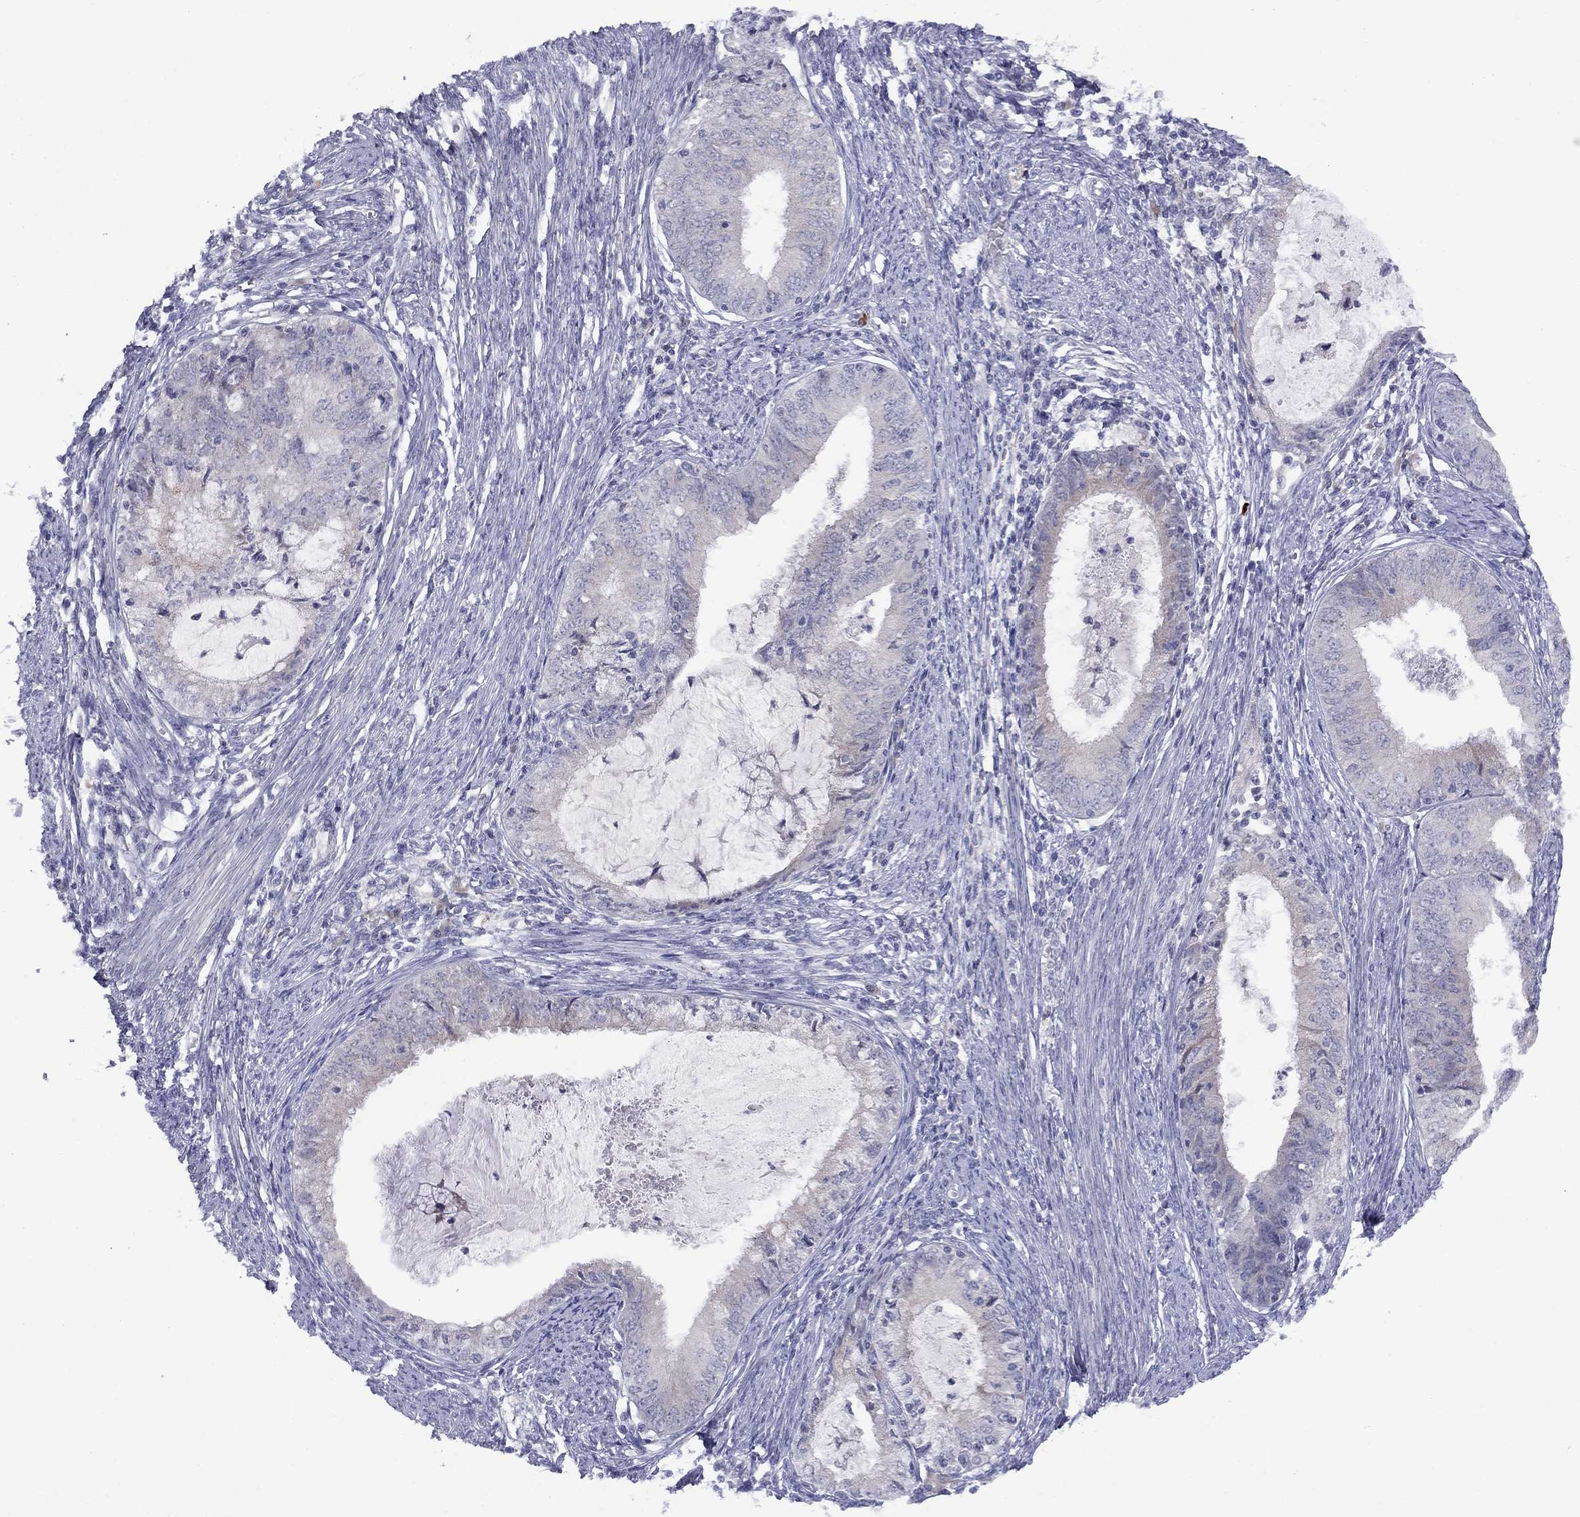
{"staining": {"intensity": "negative", "quantity": "none", "location": "none"}, "tissue": "endometrial cancer", "cell_type": "Tumor cells", "image_type": "cancer", "snomed": [{"axis": "morphology", "description": "Adenocarcinoma, NOS"}, {"axis": "topography", "description": "Endometrium"}], "caption": "Endometrial cancer was stained to show a protein in brown. There is no significant positivity in tumor cells.", "gene": "CACNA1A", "patient": {"sex": "female", "age": 57}}